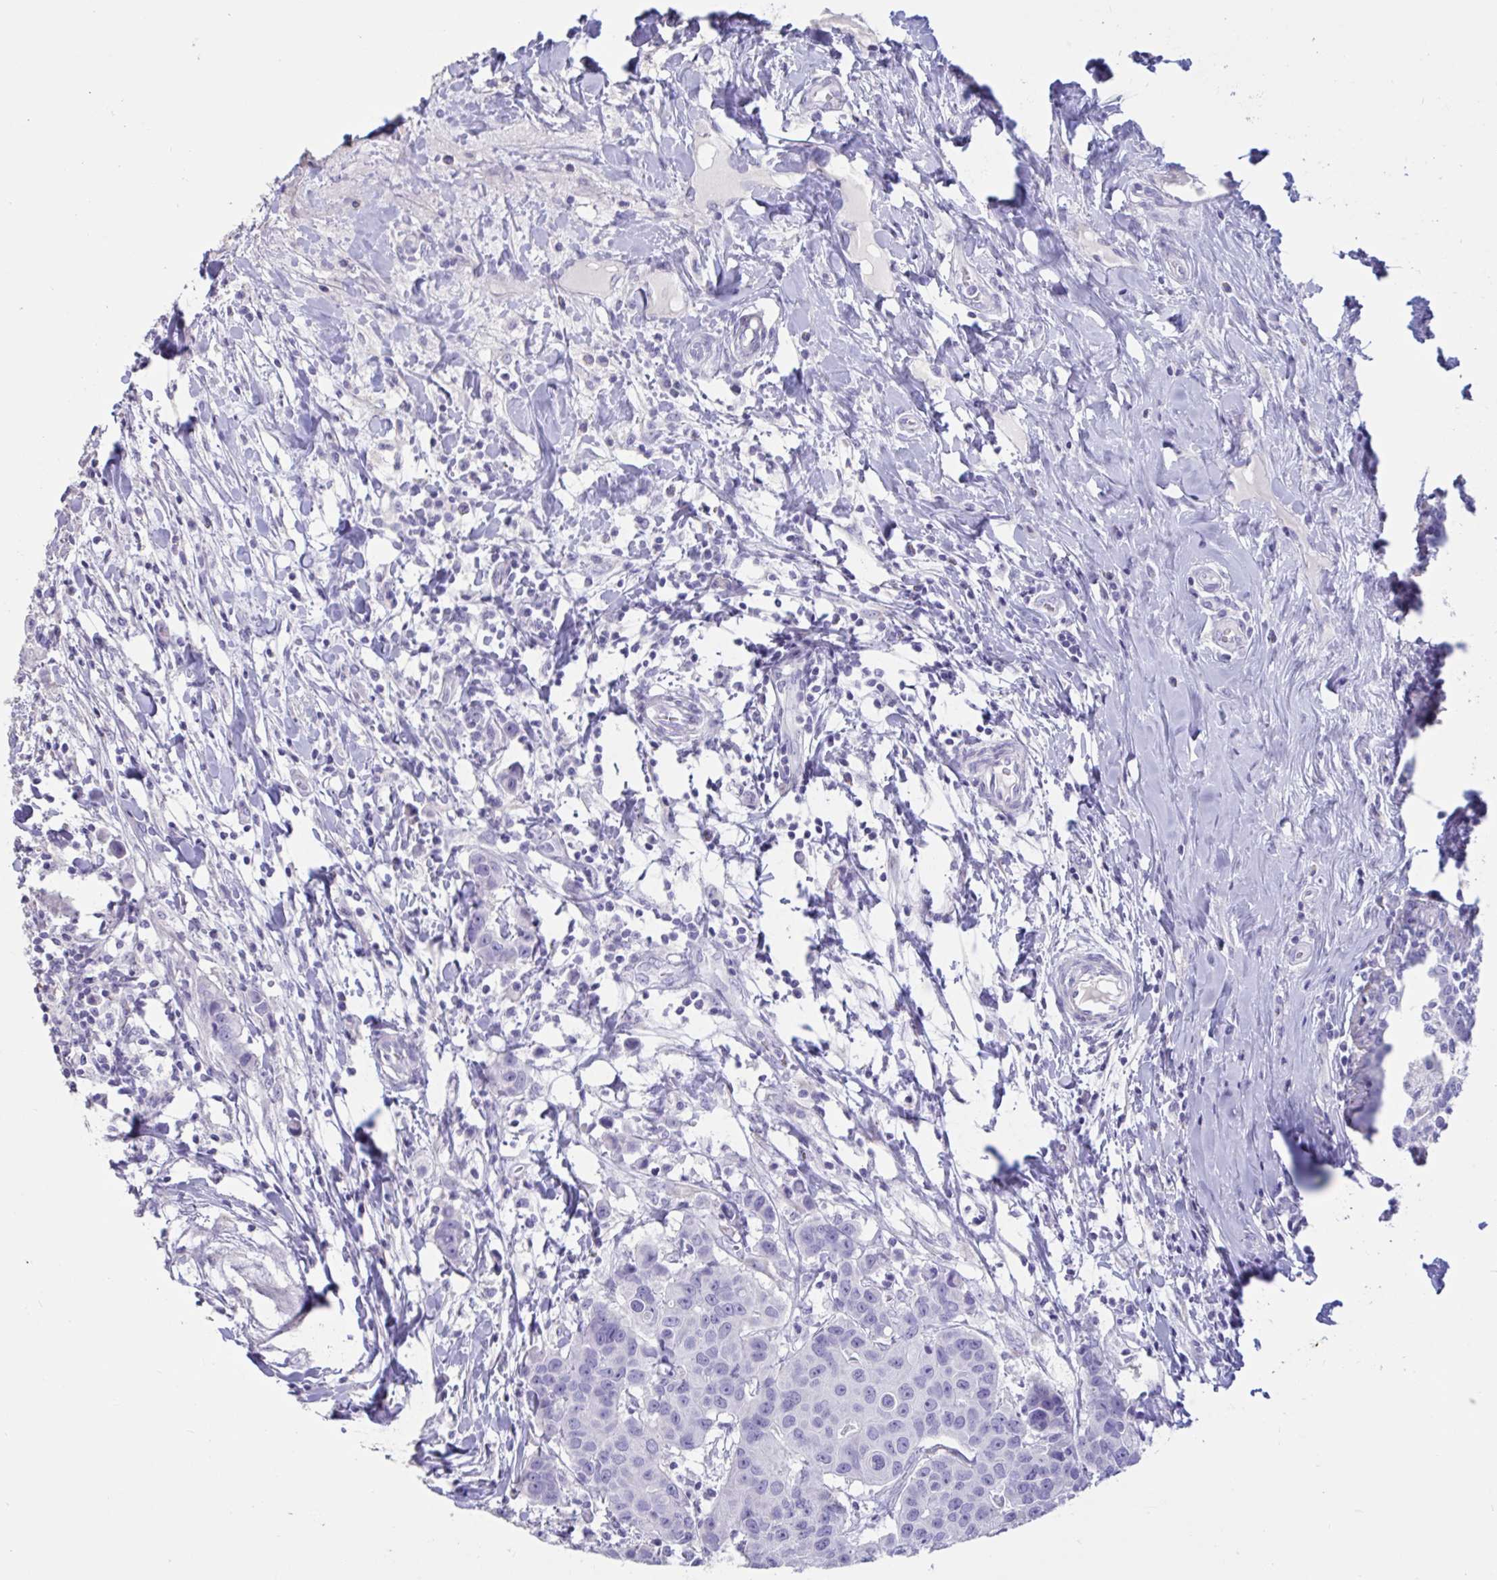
{"staining": {"intensity": "negative", "quantity": "none", "location": "none"}, "tissue": "breast cancer", "cell_type": "Tumor cells", "image_type": "cancer", "snomed": [{"axis": "morphology", "description": "Duct carcinoma"}, {"axis": "topography", "description": "Breast"}], "caption": "This is an IHC micrograph of breast cancer (invasive ductal carcinoma). There is no positivity in tumor cells.", "gene": "TNNC1", "patient": {"sex": "female", "age": 24}}